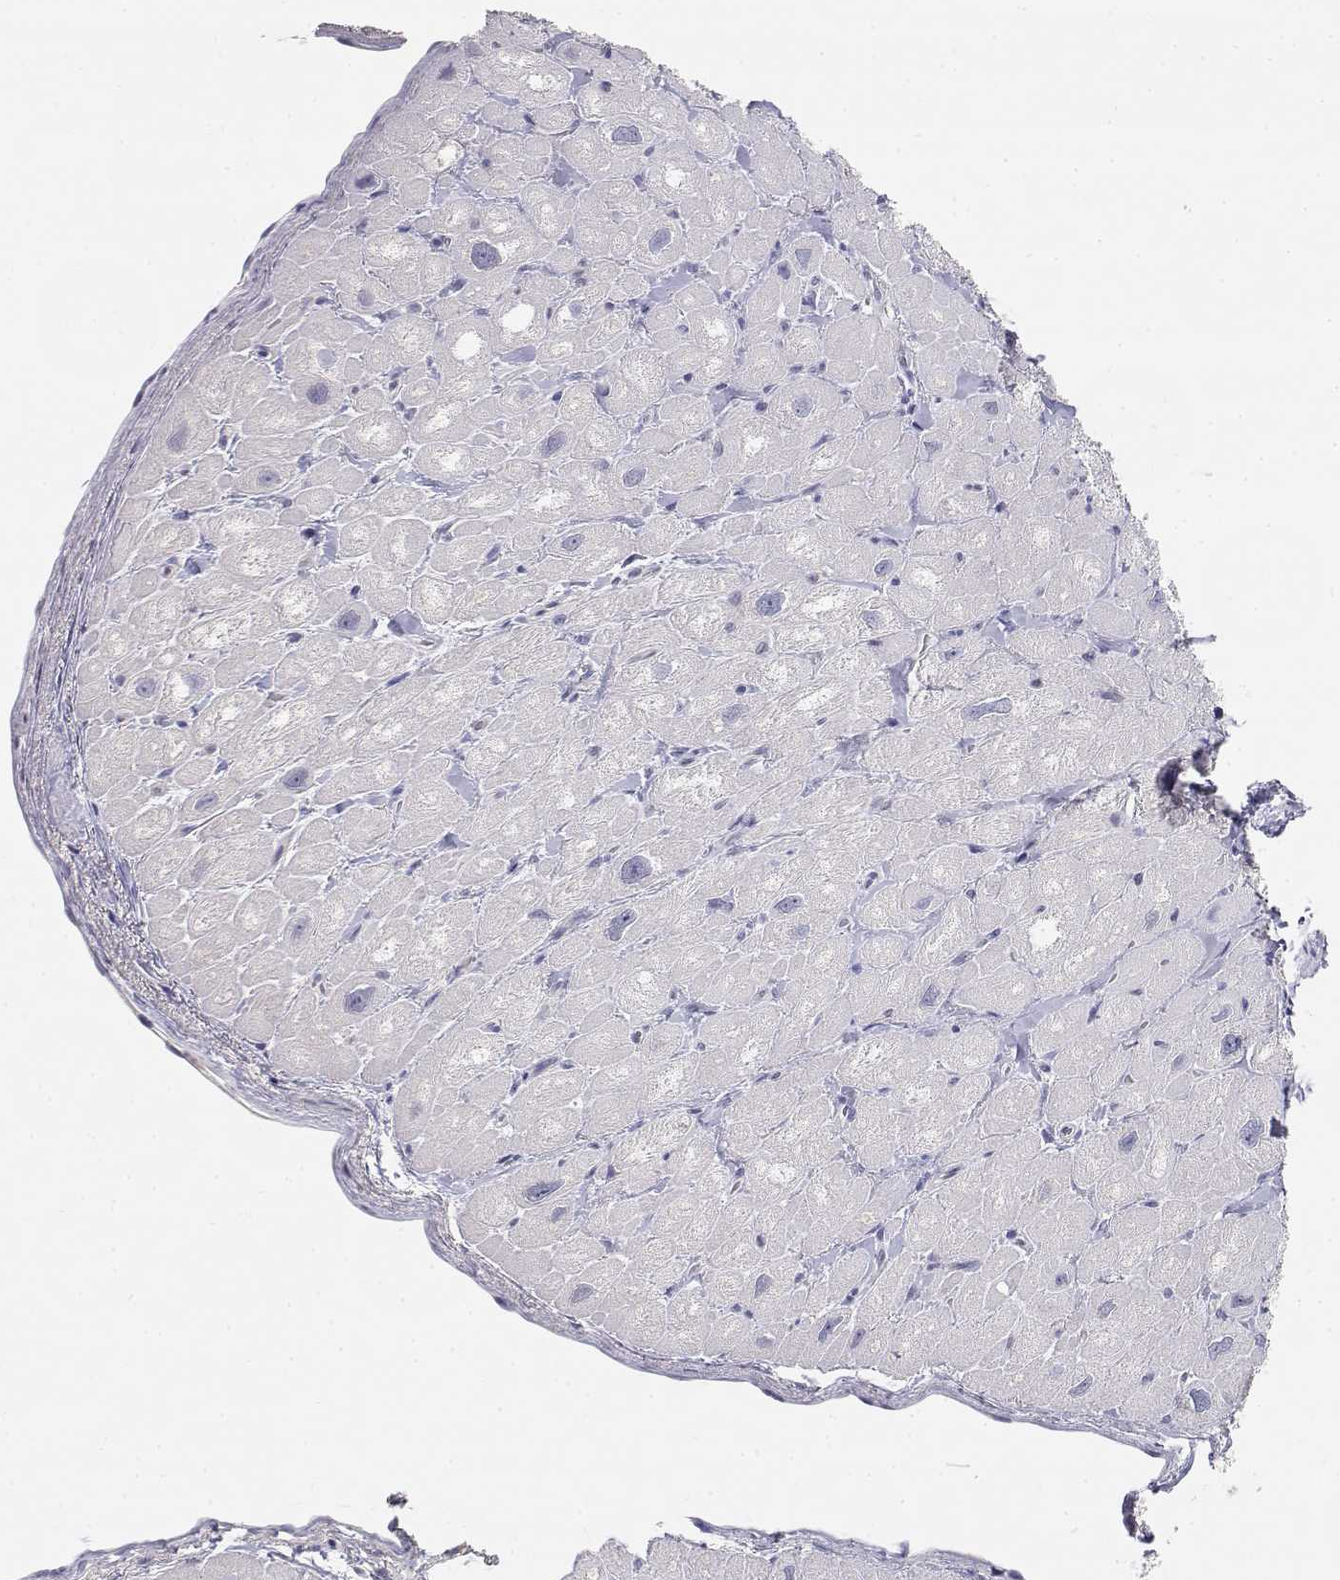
{"staining": {"intensity": "negative", "quantity": "none", "location": "none"}, "tissue": "heart muscle", "cell_type": "Cardiomyocytes", "image_type": "normal", "snomed": [{"axis": "morphology", "description": "Normal tissue, NOS"}, {"axis": "topography", "description": "Heart"}], "caption": "Immunohistochemistry (IHC) of unremarkable heart muscle reveals no positivity in cardiomyocytes. The staining is performed using DAB brown chromogen with nuclei counter-stained in using hematoxylin.", "gene": "ADA", "patient": {"sex": "male", "age": 60}}